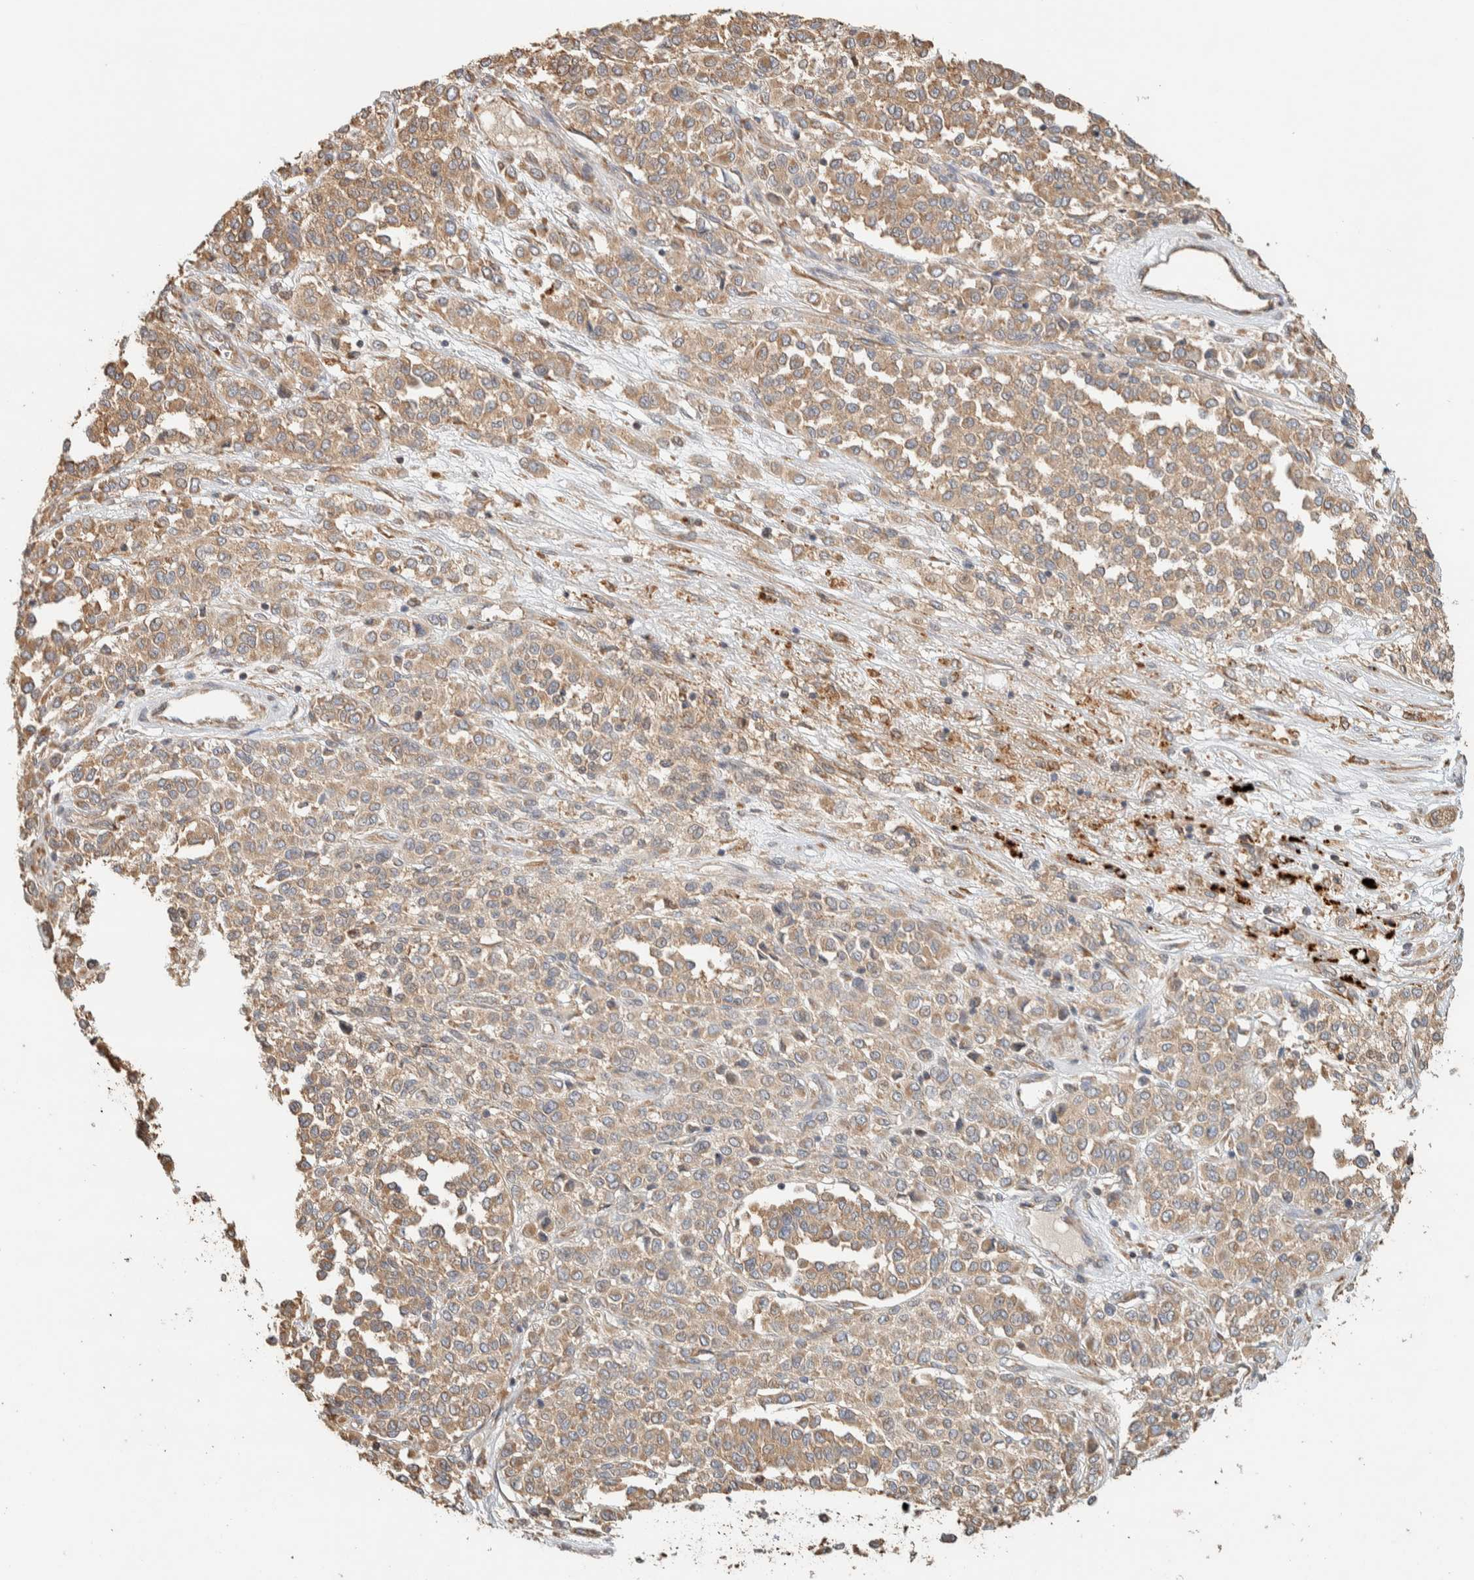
{"staining": {"intensity": "weak", "quantity": ">75%", "location": "cytoplasmic/membranous"}, "tissue": "melanoma", "cell_type": "Tumor cells", "image_type": "cancer", "snomed": [{"axis": "morphology", "description": "Malignant melanoma, Metastatic site"}, {"axis": "topography", "description": "Pancreas"}], "caption": "Malignant melanoma (metastatic site) stained for a protein demonstrates weak cytoplasmic/membranous positivity in tumor cells. (DAB = brown stain, brightfield microscopy at high magnification).", "gene": "RAB11FIP1", "patient": {"sex": "female", "age": 30}}